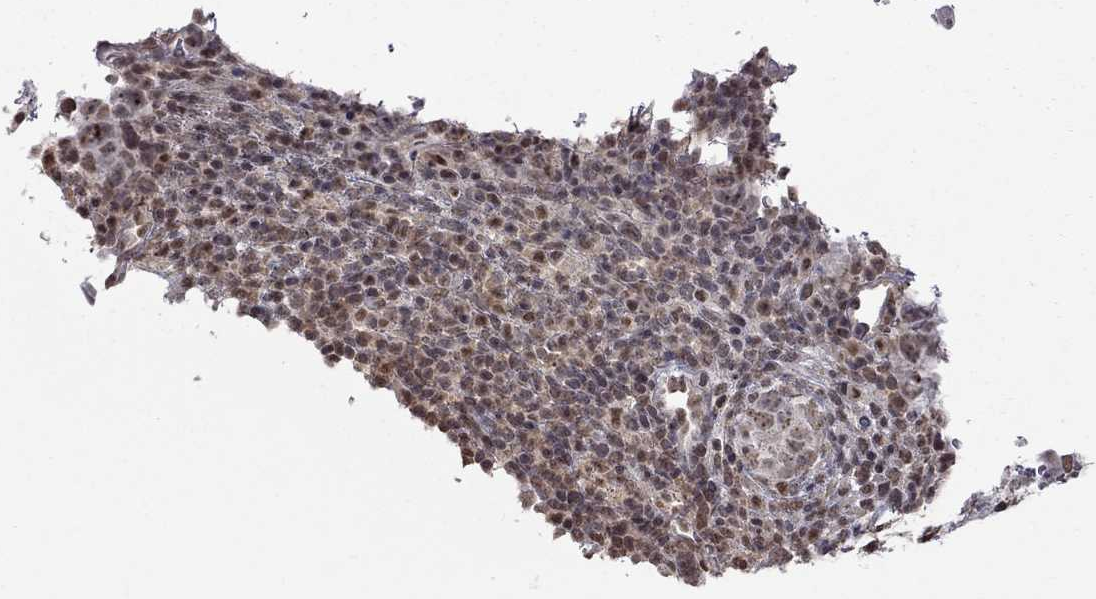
{"staining": {"intensity": "negative", "quantity": "none", "location": "none"}, "tissue": "testis cancer", "cell_type": "Tumor cells", "image_type": "cancer", "snomed": [{"axis": "morphology", "description": "Carcinoma, Embryonal, NOS"}, {"axis": "topography", "description": "Testis"}], "caption": "Embryonal carcinoma (testis) was stained to show a protein in brown. There is no significant positivity in tumor cells. The staining is performed using DAB (3,3'-diaminobenzidine) brown chromogen with nuclei counter-stained in using hematoxylin.", "gene": "RFWD3", "patient": {"sex": "male", "age": 24}}